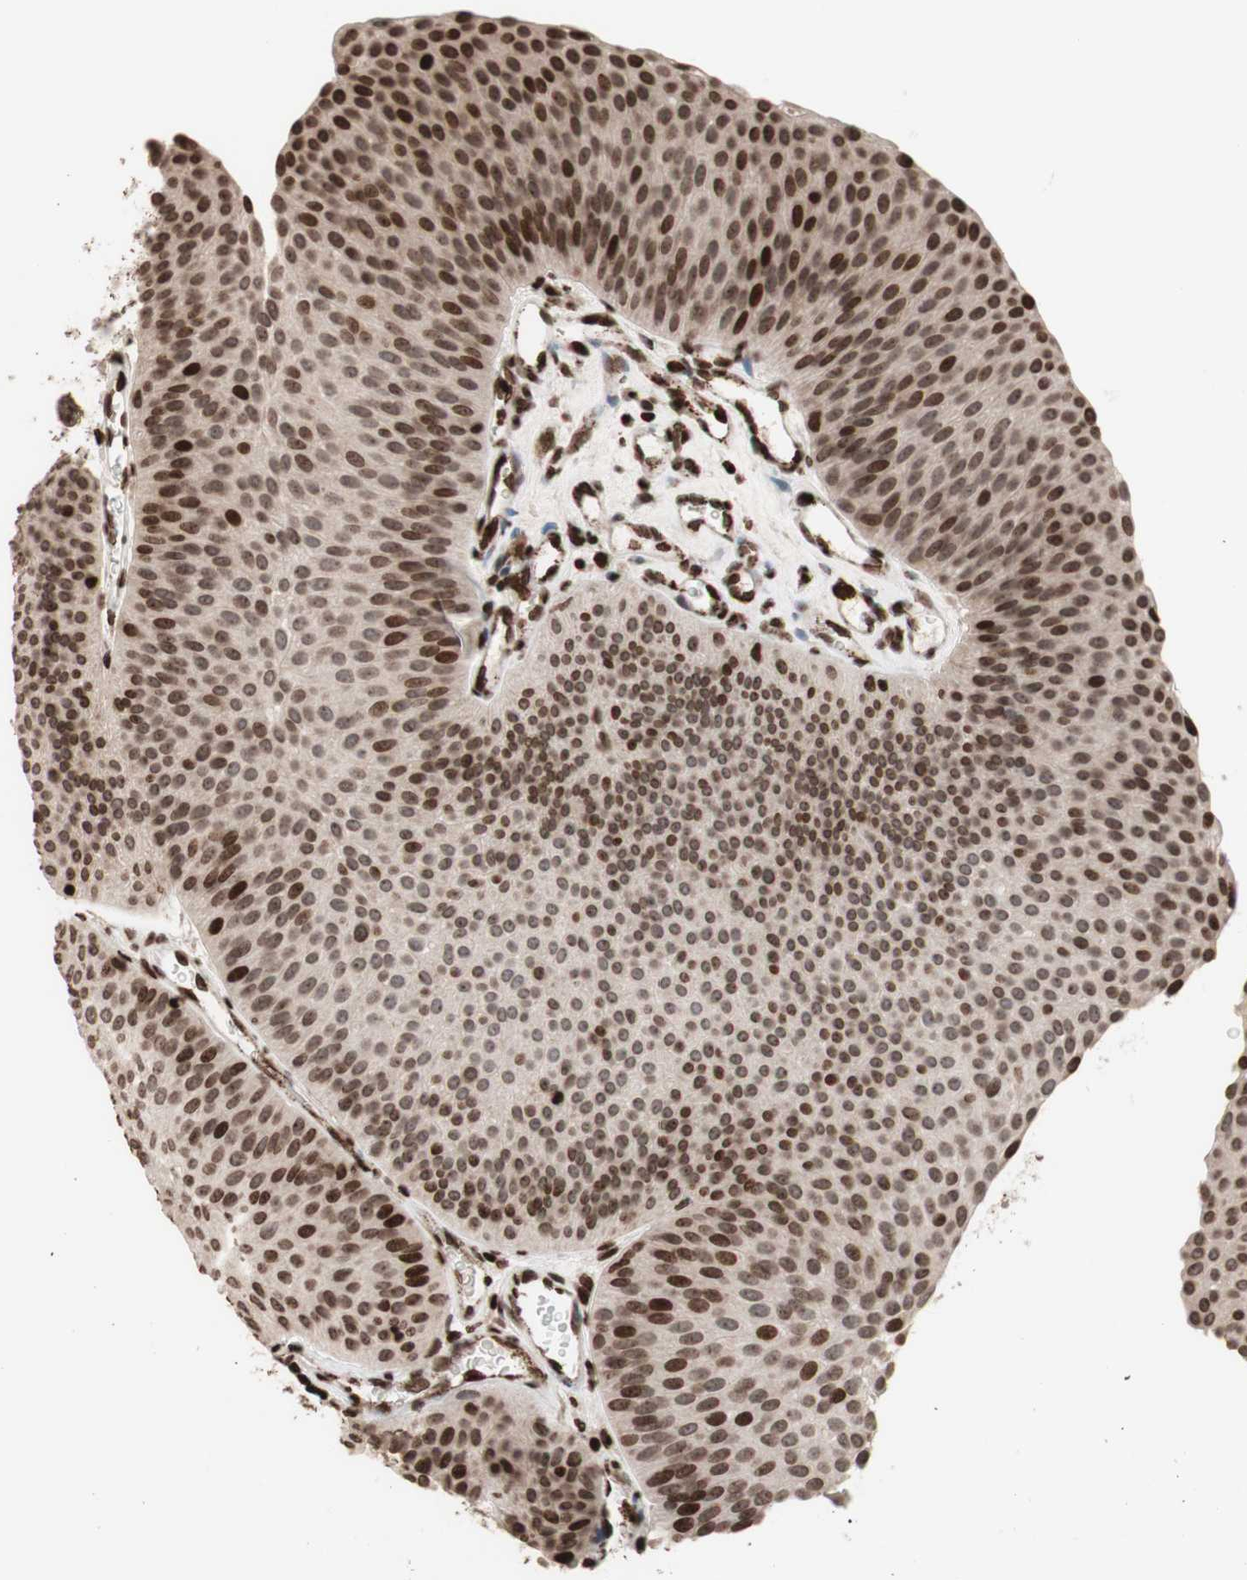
{"staining": {"intensity": "strong", "quantity": "25%-75%", "location": "nuclear"}, "tissue": "urothelial cancer", "cell_type": "Tumor cells", "image_type": "cancer", "snomed": [{"axis": "morphology", "description": "Urothelial carcinoma, Low grade"}, {"axis": "topography", "description": "Urinary bladder"}], "caption": "Strong nuclear protein expression is present in approximately 25%-75% of tumor cells in urothelial cancer.", "gene": "NCAPD2", "patient": {"sex": "female", "age": 60}}